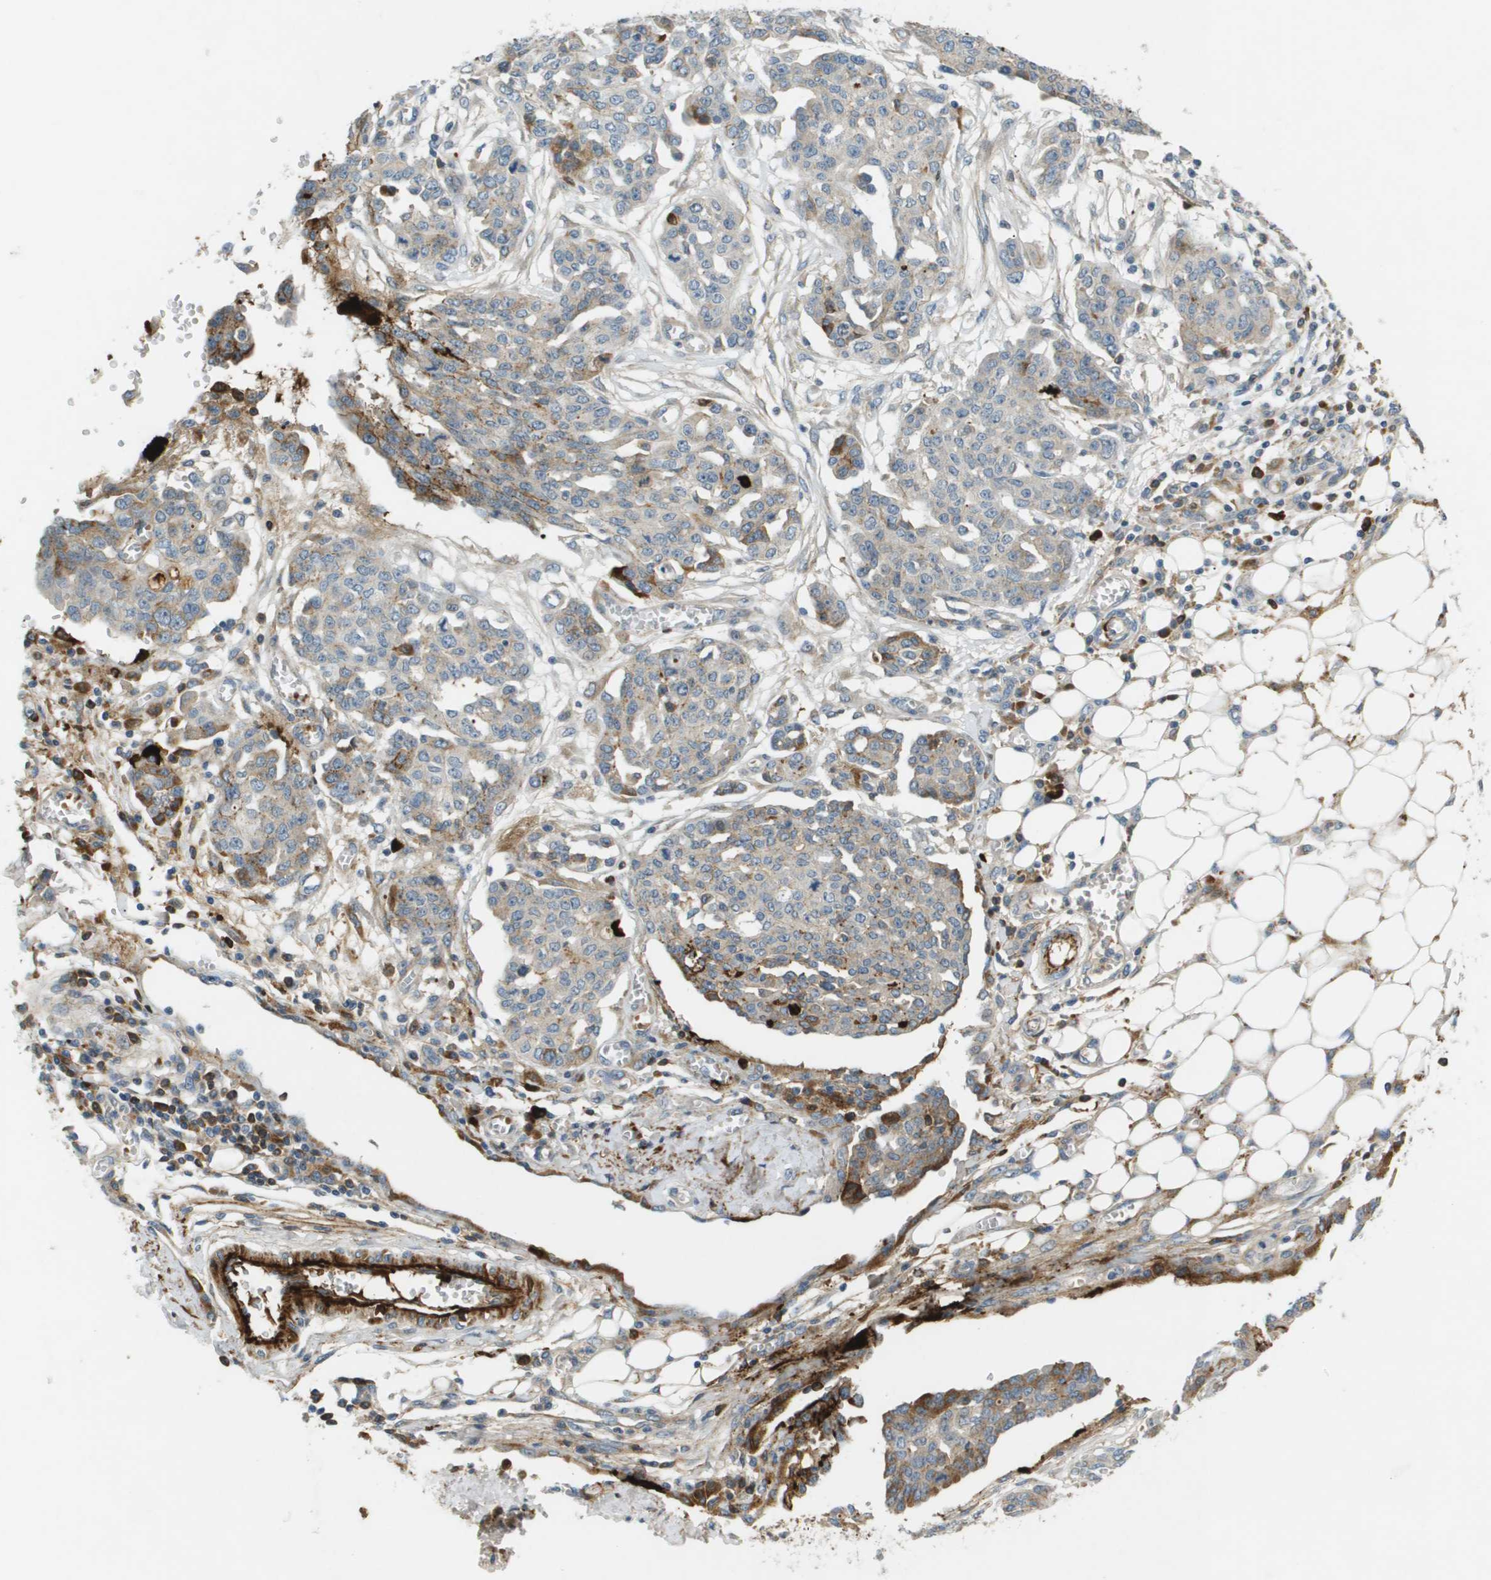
{"staining": {"intensity": "weak", "quantity": "<25%", "location": "cytoplasmic/membranous"}, "tissue": "ovarian cancer", "cell_type": "Tumor cells", "image_type": "cancer", "snomed": [{"axis": "morphology", "description": "Cystadenocarcinoma, serous, NOS"}, {"axis": "topography", "description": "Soft tissue"}, {"axis": "topography", "description": "Ovary"}], "caption": "A micrograph of ovarian cancer (serous cystadenocarcinoma) stained for a protein displays no brown staining in tumor cells.", "gene": "VTN", "patient": {"sex": "female", "age": 57}}